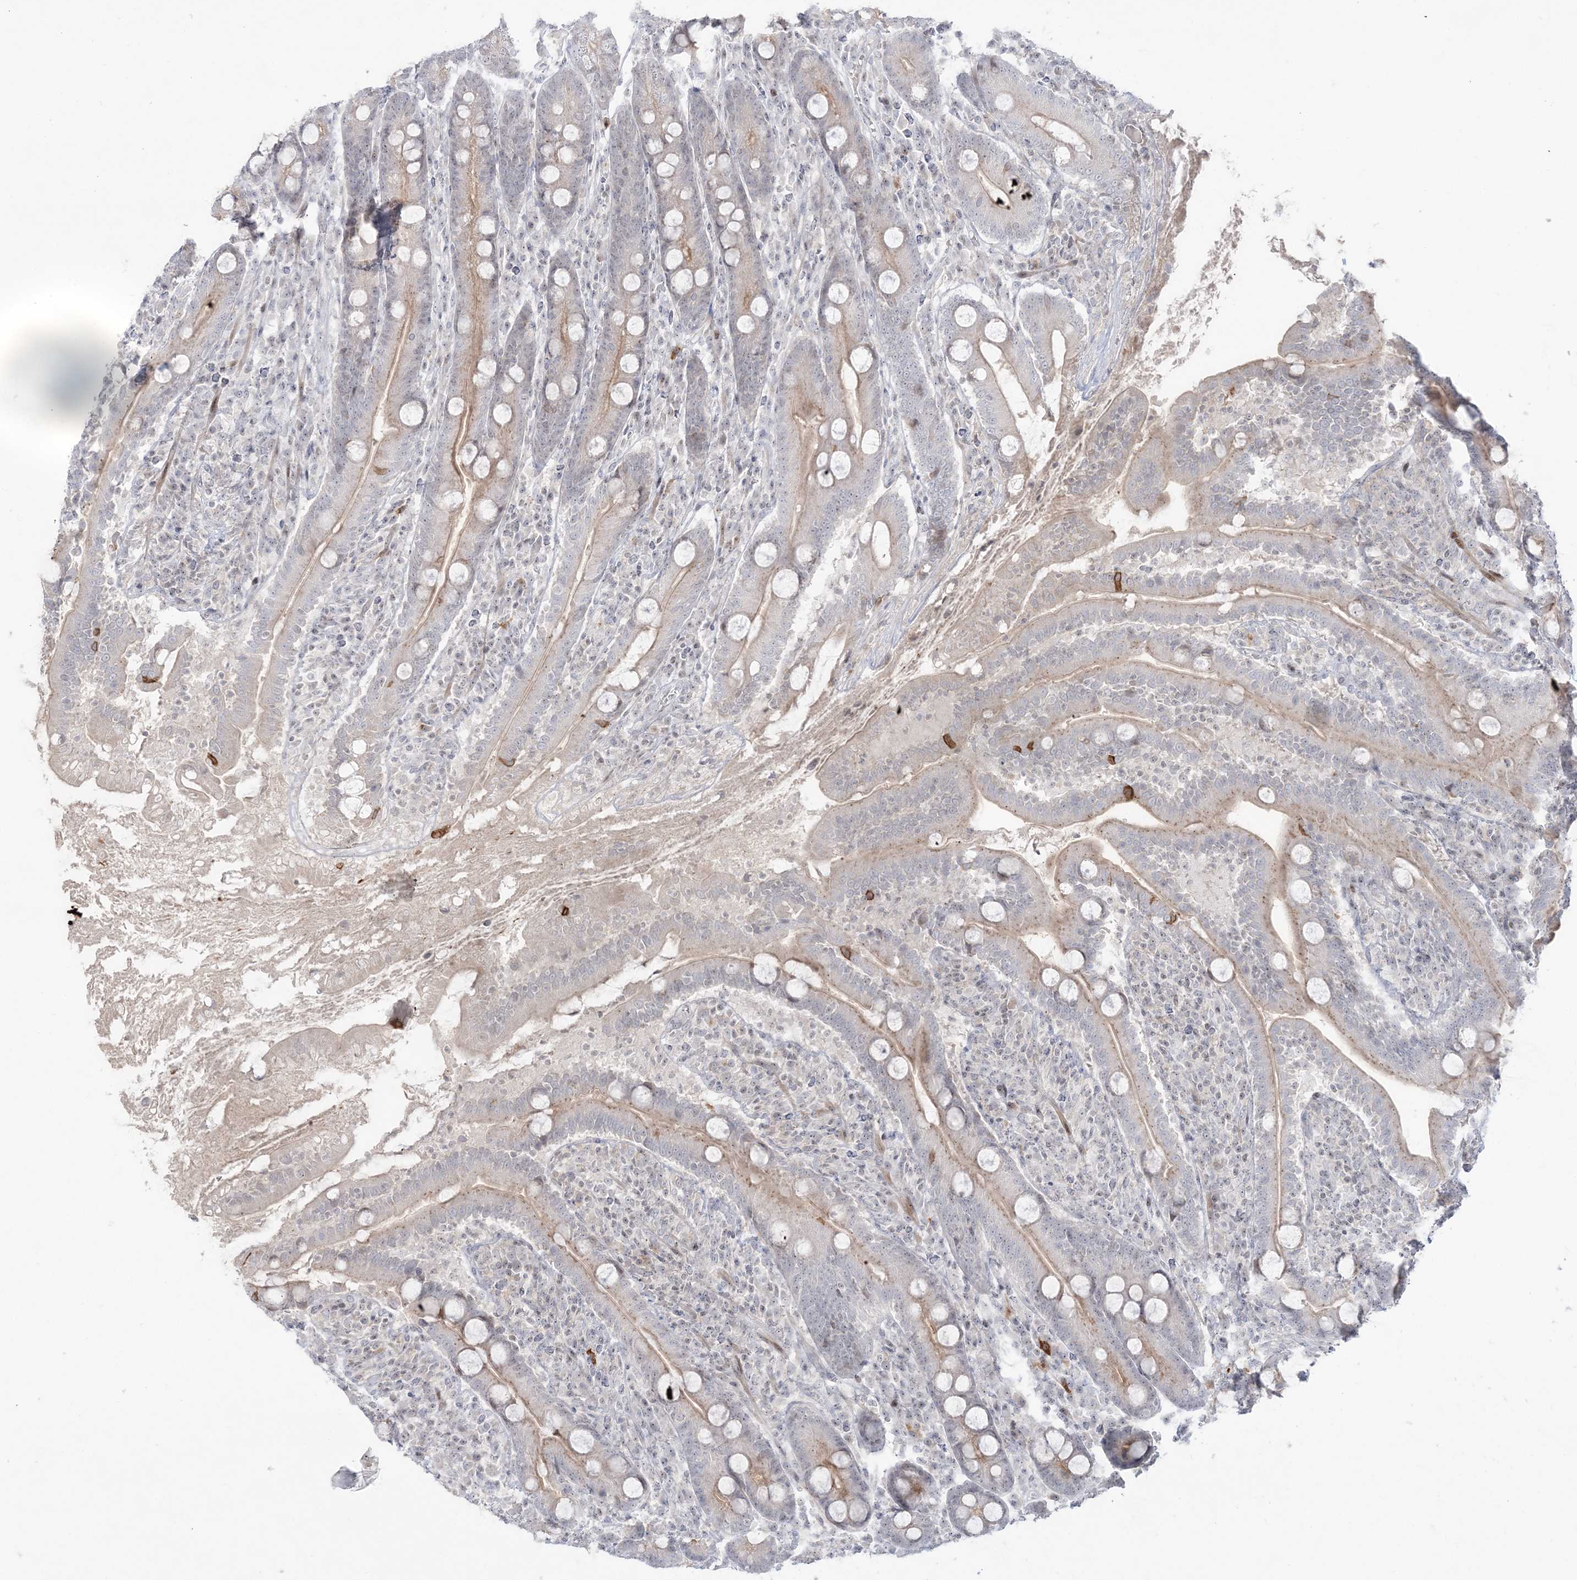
{"staining": {"intensity": "weak", "quantity": "25%-75%", "location": "cytoplasmic/membranous"}, "tissue": "duodenum", "cell_type": "Glandular cells", "image_type": "normal", "snomed": [{"axis": "morphology", "description": "Normal tissue, NOS"}, {"axis": "topography", "description": "Duodenum"}], "caption": "The micrograph demonstrates a brown stain indicating the presence of a protein in the cytoplasmic/membranous of glandular cells in duodenum.", "gene": "SH3BP4", "patient": {"sex": "male", "age": 35}}